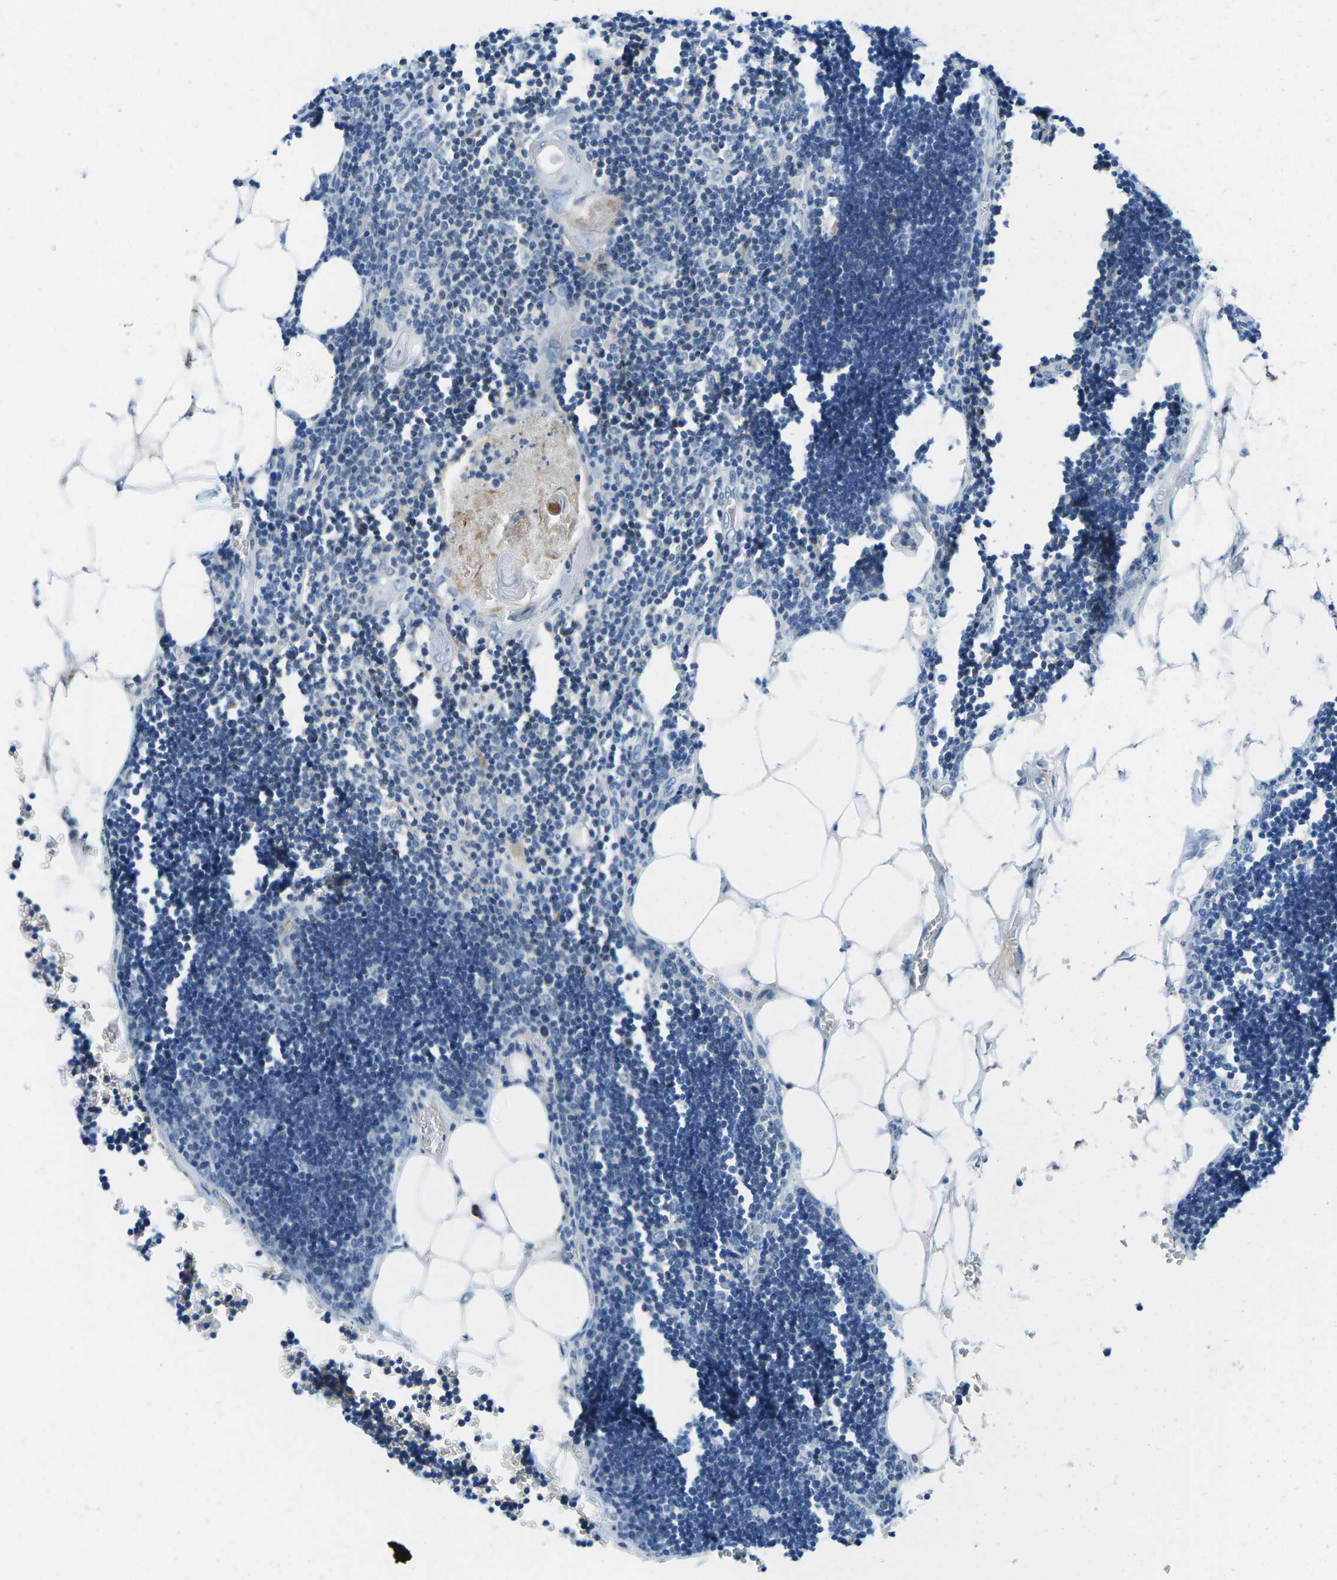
{"staining": {"intensity": "negative", "quantity": "none", "location": "none"}, "tissue": "lymph node", "cell_type": "Germinal center cells", "image_type": "normal", "snomed": [{"axis": "morphology", "description": "Normal tissue, NOS"}, {"axis": "topography", "description": "Lymph node"}], "caption": "Immunohistochemistry of benign human lymph node demonstrates no expression in germinal center cells.", "gene": "CFB", "patient": {"sex": "male", "age": 33}}